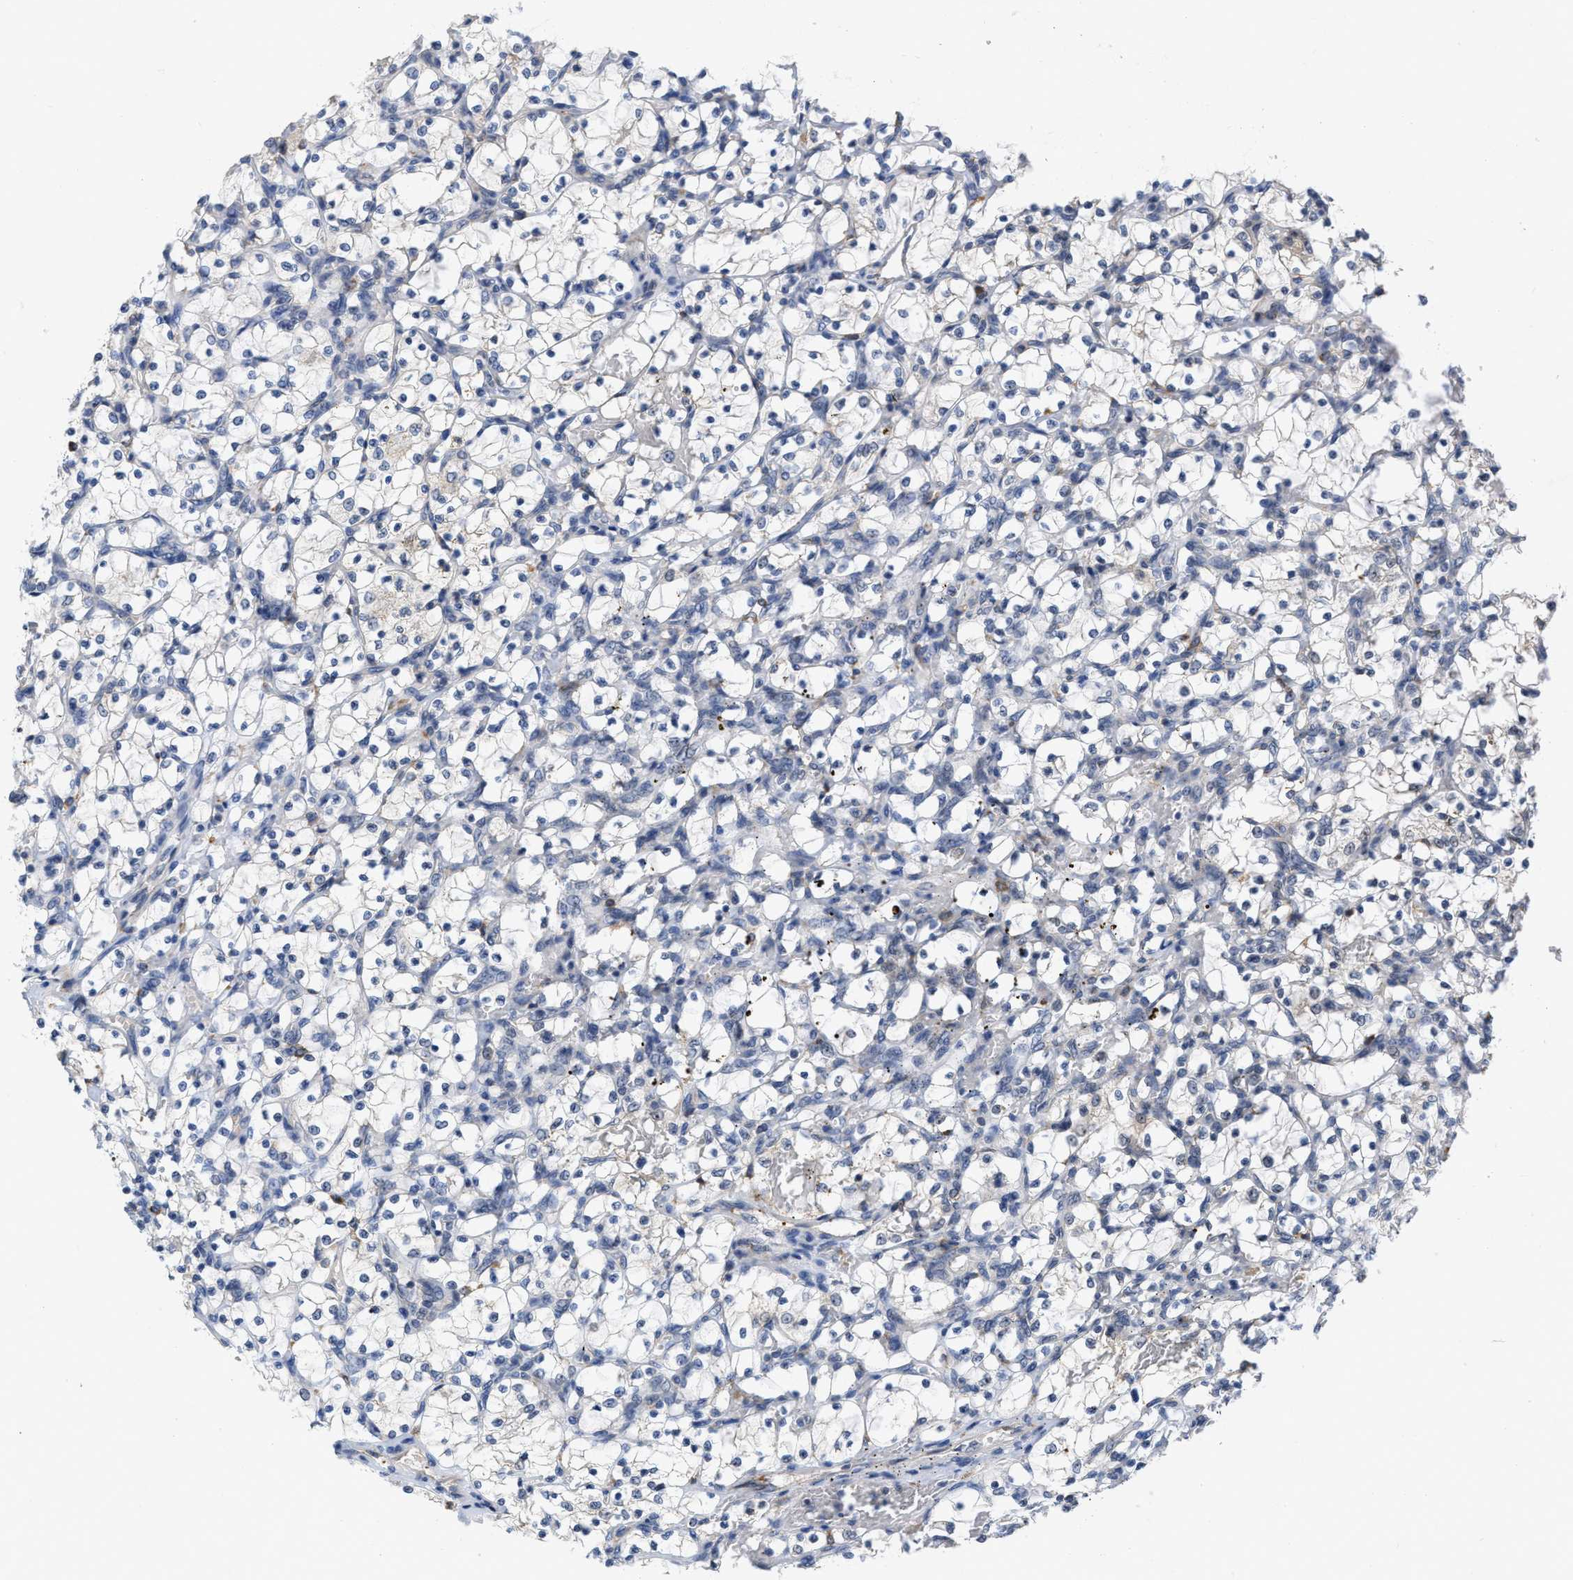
{"staining": {"intensity": "negative", "quantity": "none", "location": "none"}, "tissue": "renal cancer", "cell_type": "Tumor cells", "image_type": "cancer", "snomed": [{"axis": "morphology", "description": "Adenocarcinoma, NOS"}, {"axis": "topography", "description": "Kidney"}], "caption": "Human adenocarcinoma (renal) stained for a protein using immunohistochemistry (IHC) exhibits no positivity in tumor cells.", "gene": "ELAC2", "patient": {"sex": "female", "age": 69}}